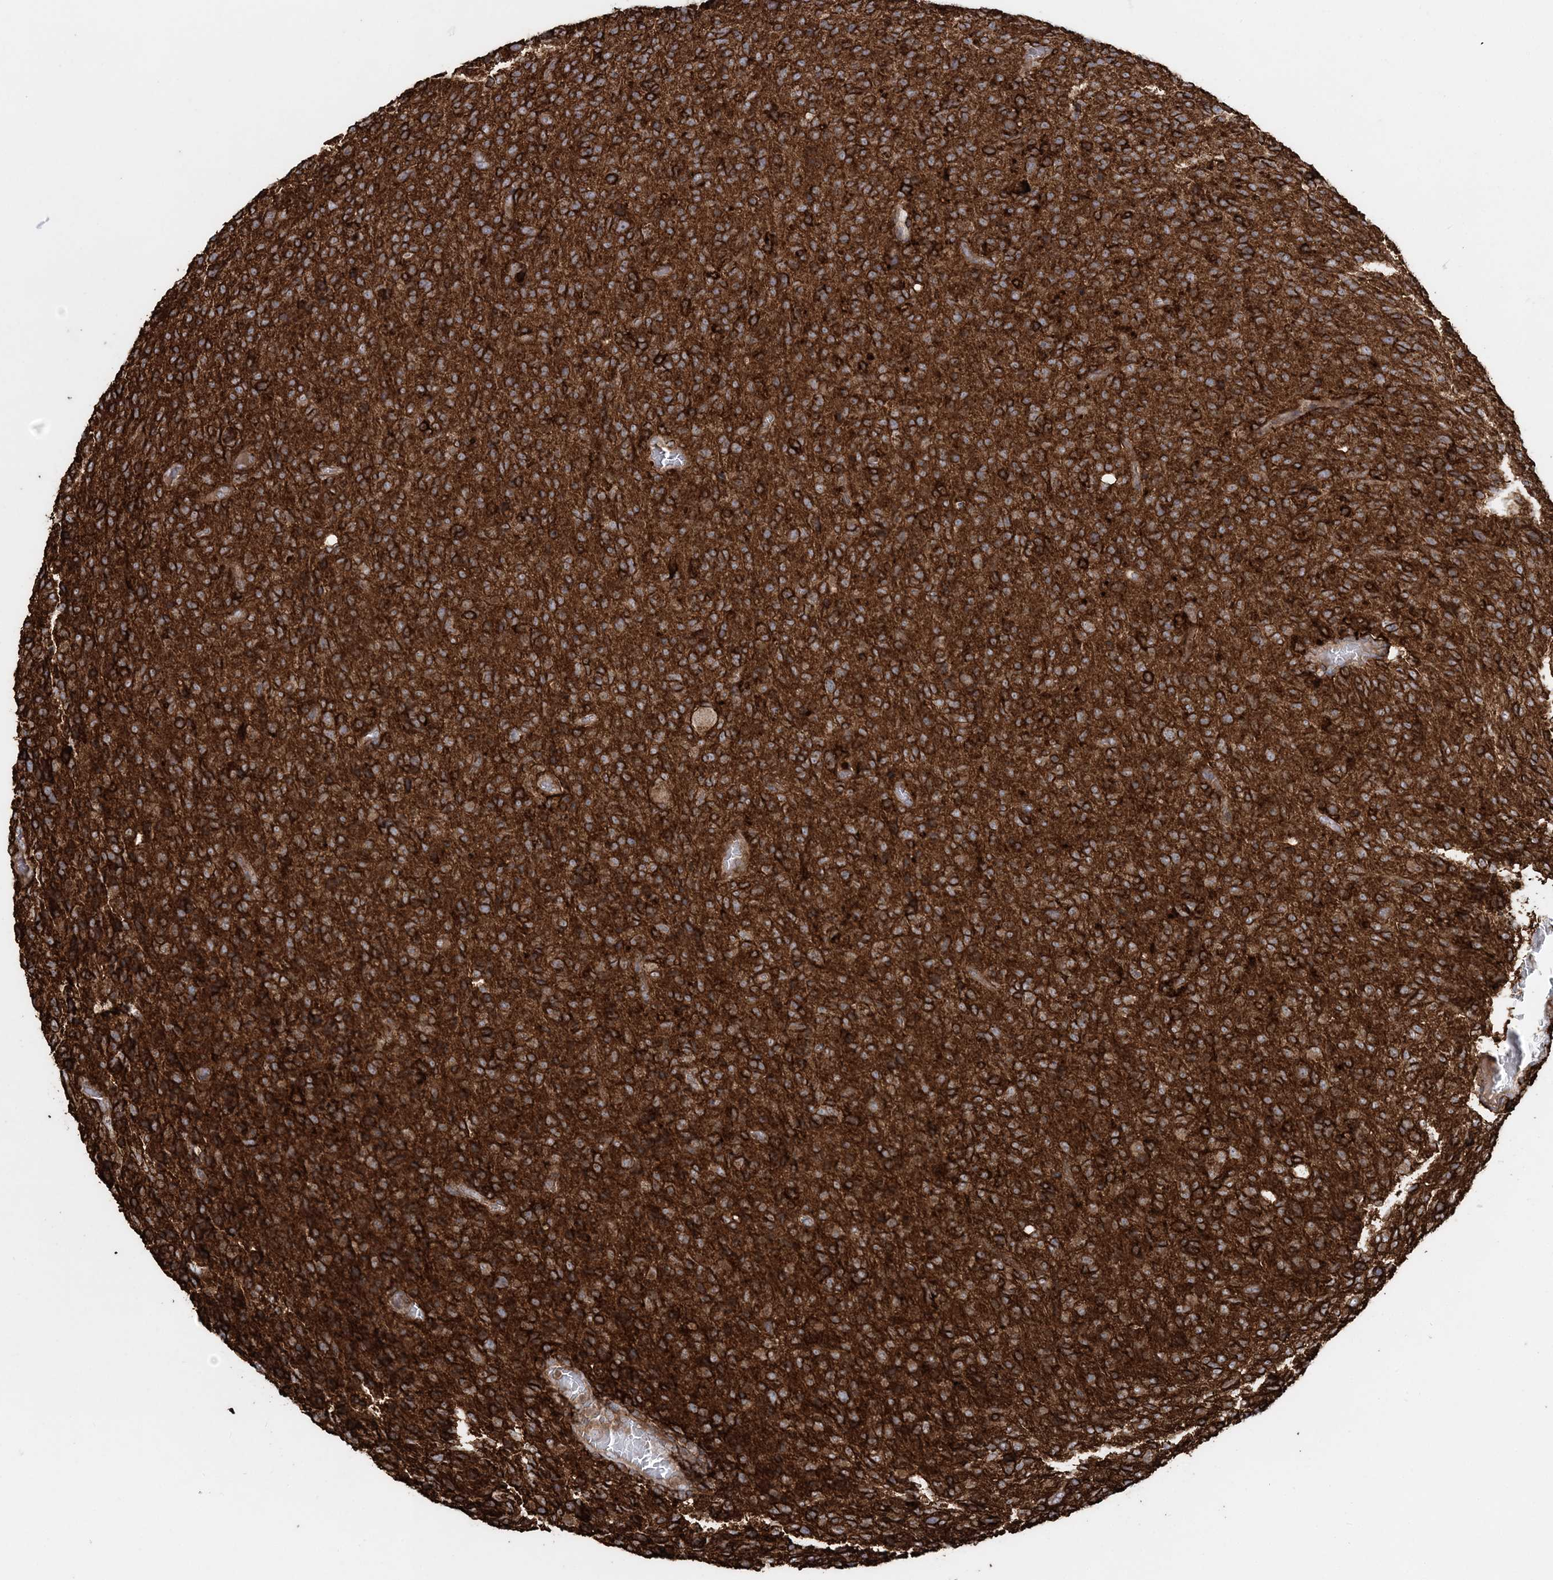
{"staining": {"intensity": "strong", "quantity": ">75%", "location": "cytoplasmic/membranous"}, "tissue": "glioma", "cell_type": "Tumor cells", "image_type": "cancer", "snomed": [{"axis": "morphology", "description": "Glioma, malignant, High grade"}, {"axis": "topography", "description": "Brain"}], "caption": "An immunohistochemistry image of neoplastic tissue is shown. Protein staining in brown shows strong cytoplasmic/membranous positivity in glioma within tumor cells. (brown staining indicates protein expression, while blue staining denotes nuclei).", "gene": "LRPPRC", "patient": {"sex": "female", "age": 57}}